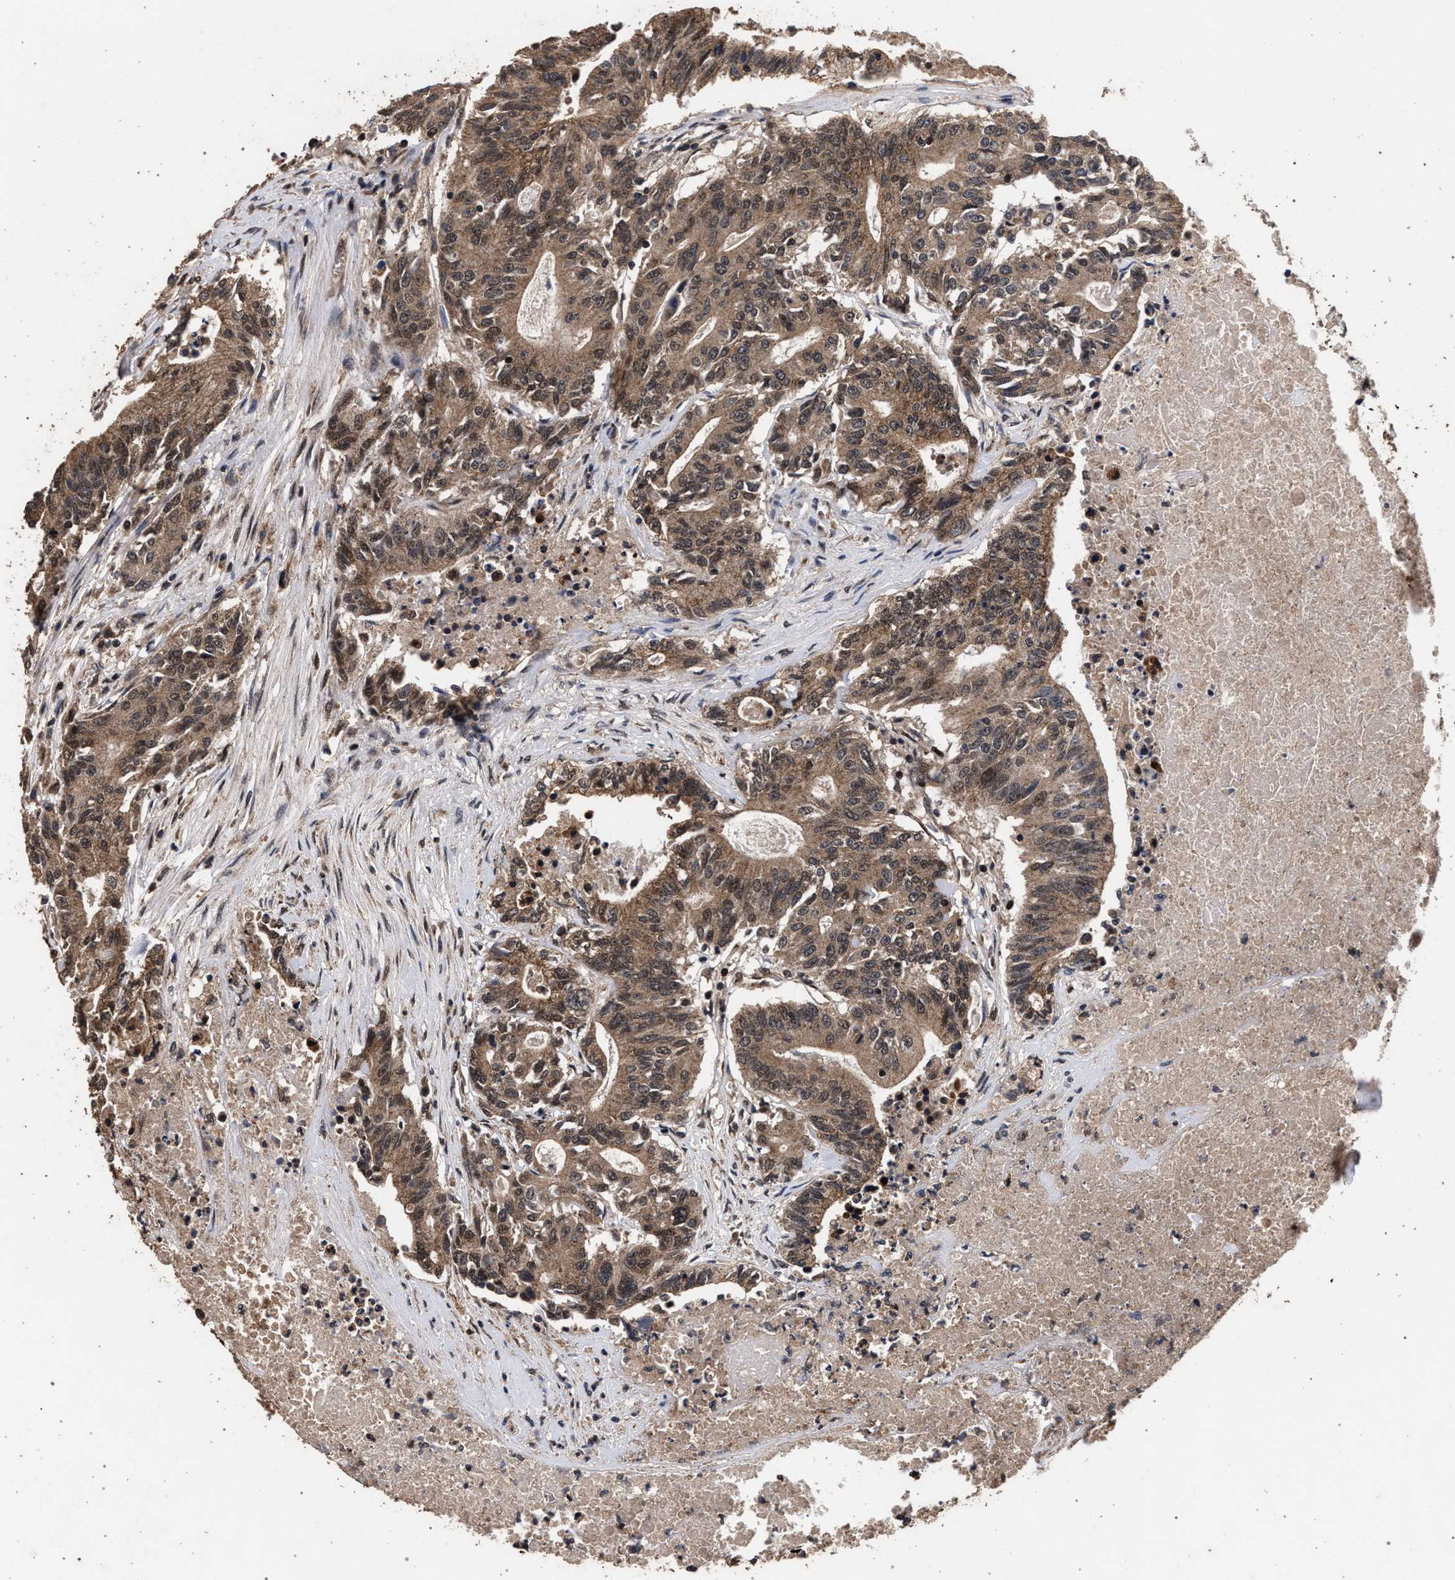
{"staining": {"intensity": "moderate", "quantity": ">75%", "location": "cytoplasmic/membranous,nuclear"}, "tissue": "colorectal cancer", "cell_type": "Tumor cells", "image_type": "cancer", "snomed": [{"axis": "morphology", "description": "Adenocarcinoma, NOS"}, {"axis": "topography", "description": "Colon"}], "caption": "Immunohistochemical staining of adenocarcinoma (colorectal) displays moderate cytoplasmic/membranous and nuclear protein staining in about >75% of tumor cells.", "gene": "ACOX1", "patient": {"sex": "female", "age": 77}}